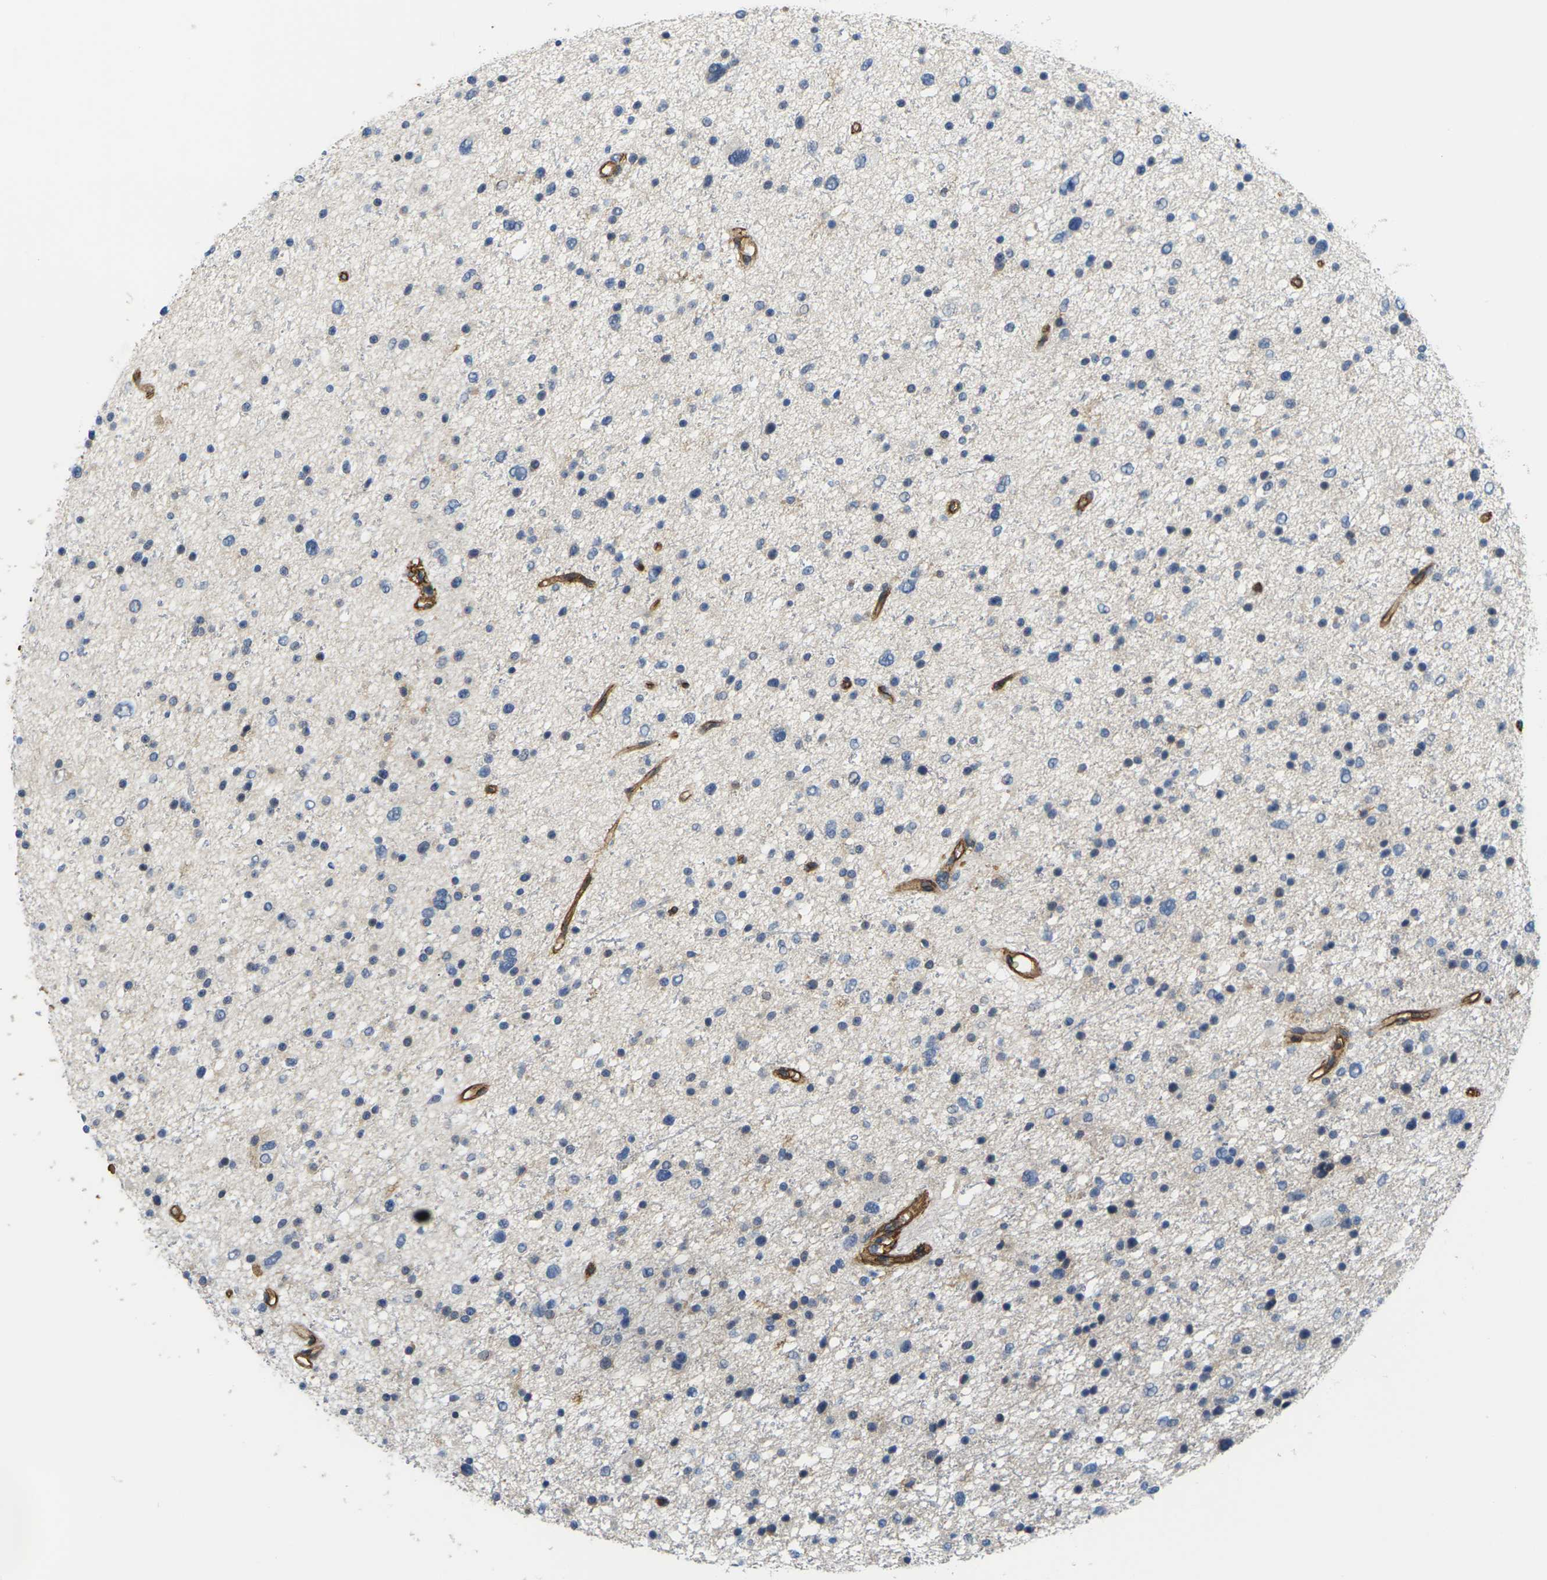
{"staining": {"intensity": "negative", "quantity": "none", "location": "none"}, "tissue": "glioma", "cell_type": "Tumor cells", "image_type": "cancer", "snomed": [{"axis": "morphology", "description": "Glioma, malignant, Low grade"}, {"axis": "topography", "description": "Brain"}], "caption": "Immunohistochemical staining of human malignant low-grade glioma demonstrates no significant staining in tumor cells.", "gene": "IQGAP1", "patient": {"sex": "female", "age": 37}}